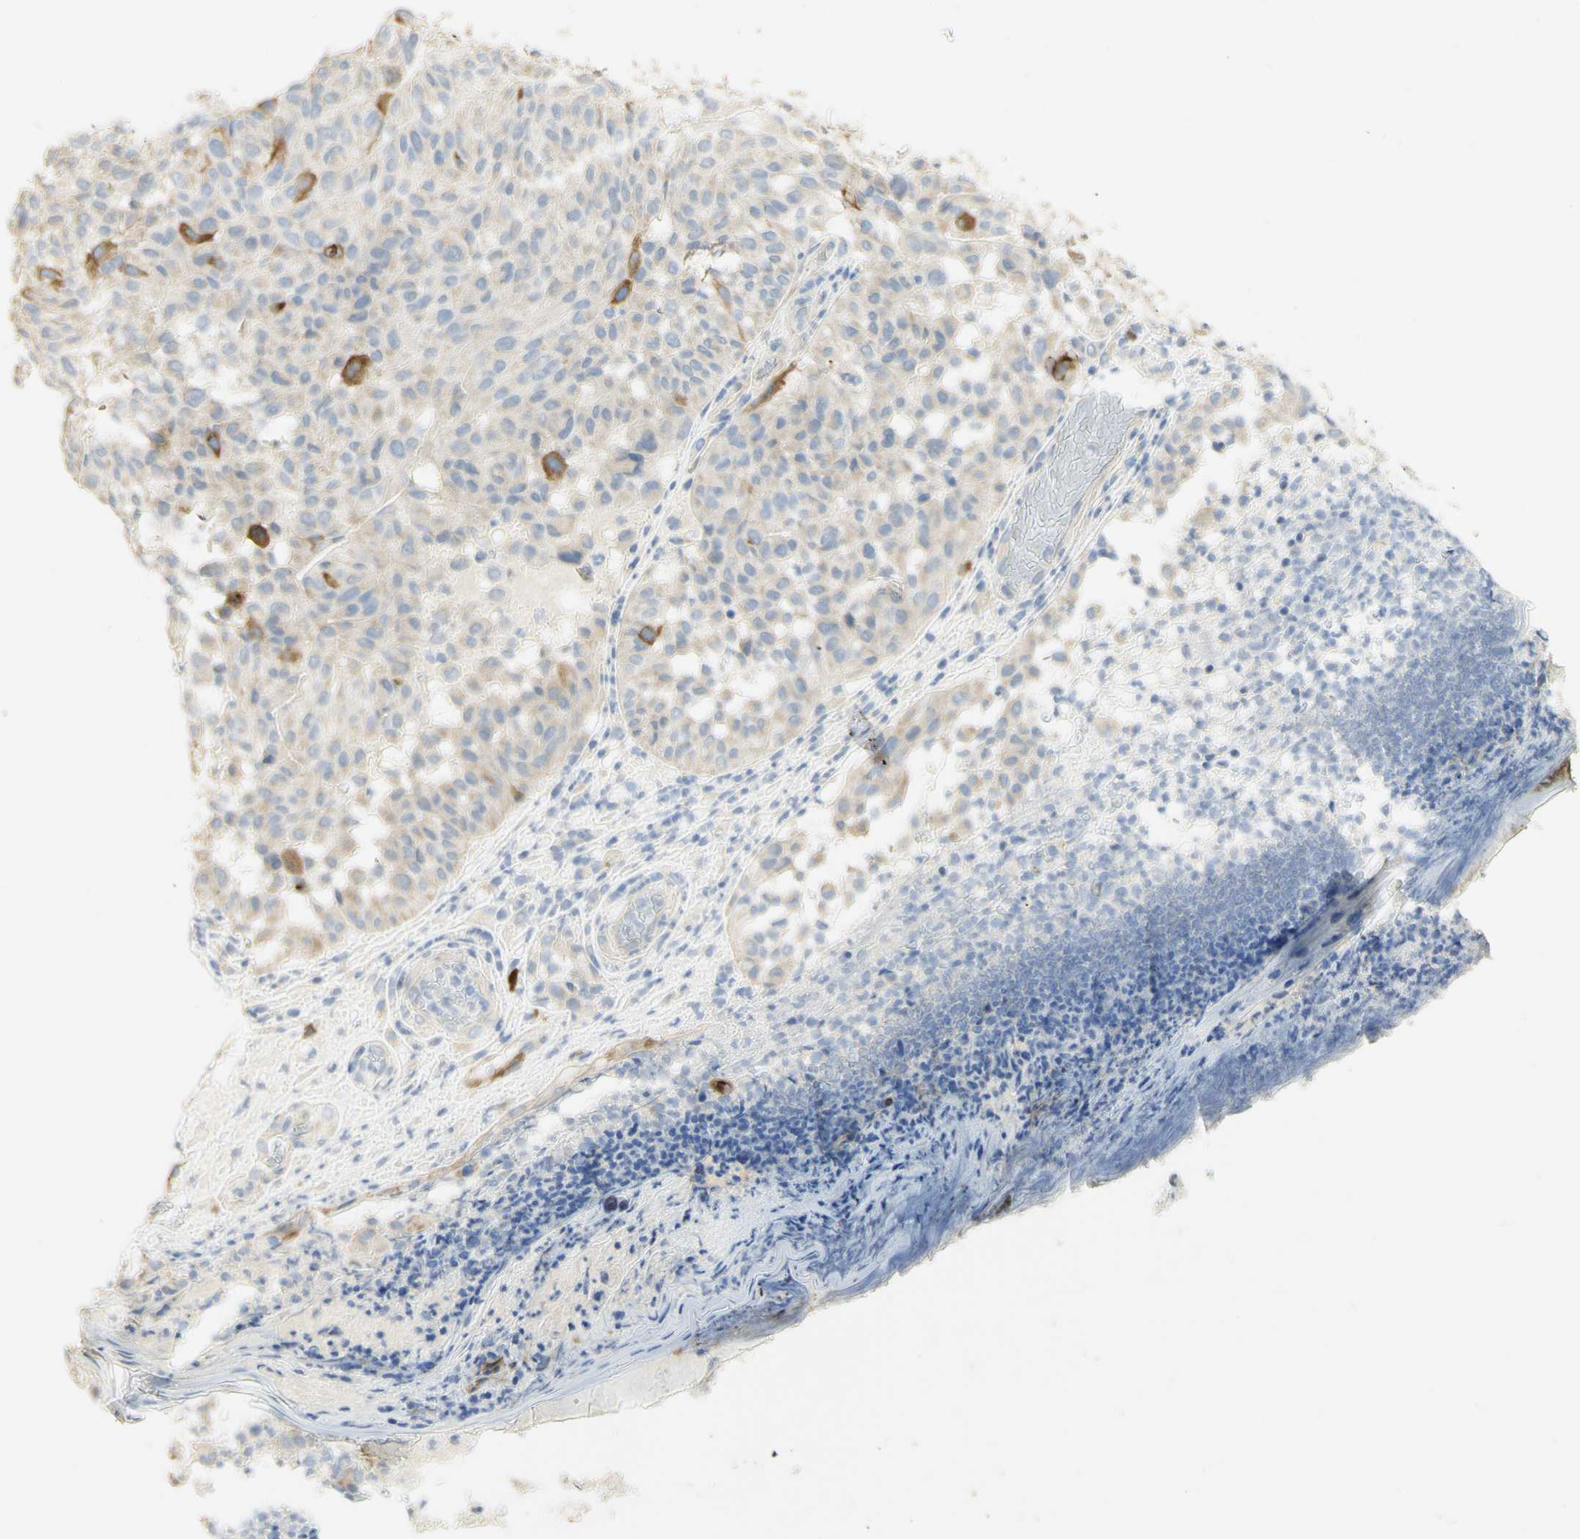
{"staining": {"intensity": "moderate", "quantity": "25%-75%", "location": "cytoplasmic/membranous"}, "tissue": "melanoma", "cell_type": "Tumor cells", "image_type": "cancer", "snomed": [{"axis": "morphology", "description": "Malignant melanoma, NOS"}, {"axis": "topography", "description": "Skin"}], "caption": "About 25%-75% of tumor cells in human malignant melanoma show moderate cytoplasmic/membranous protein positivity as visualized by brown immunohistochemical staining.", "gene": "KIF11", "patient": {"sex": "female", "age": 46}}